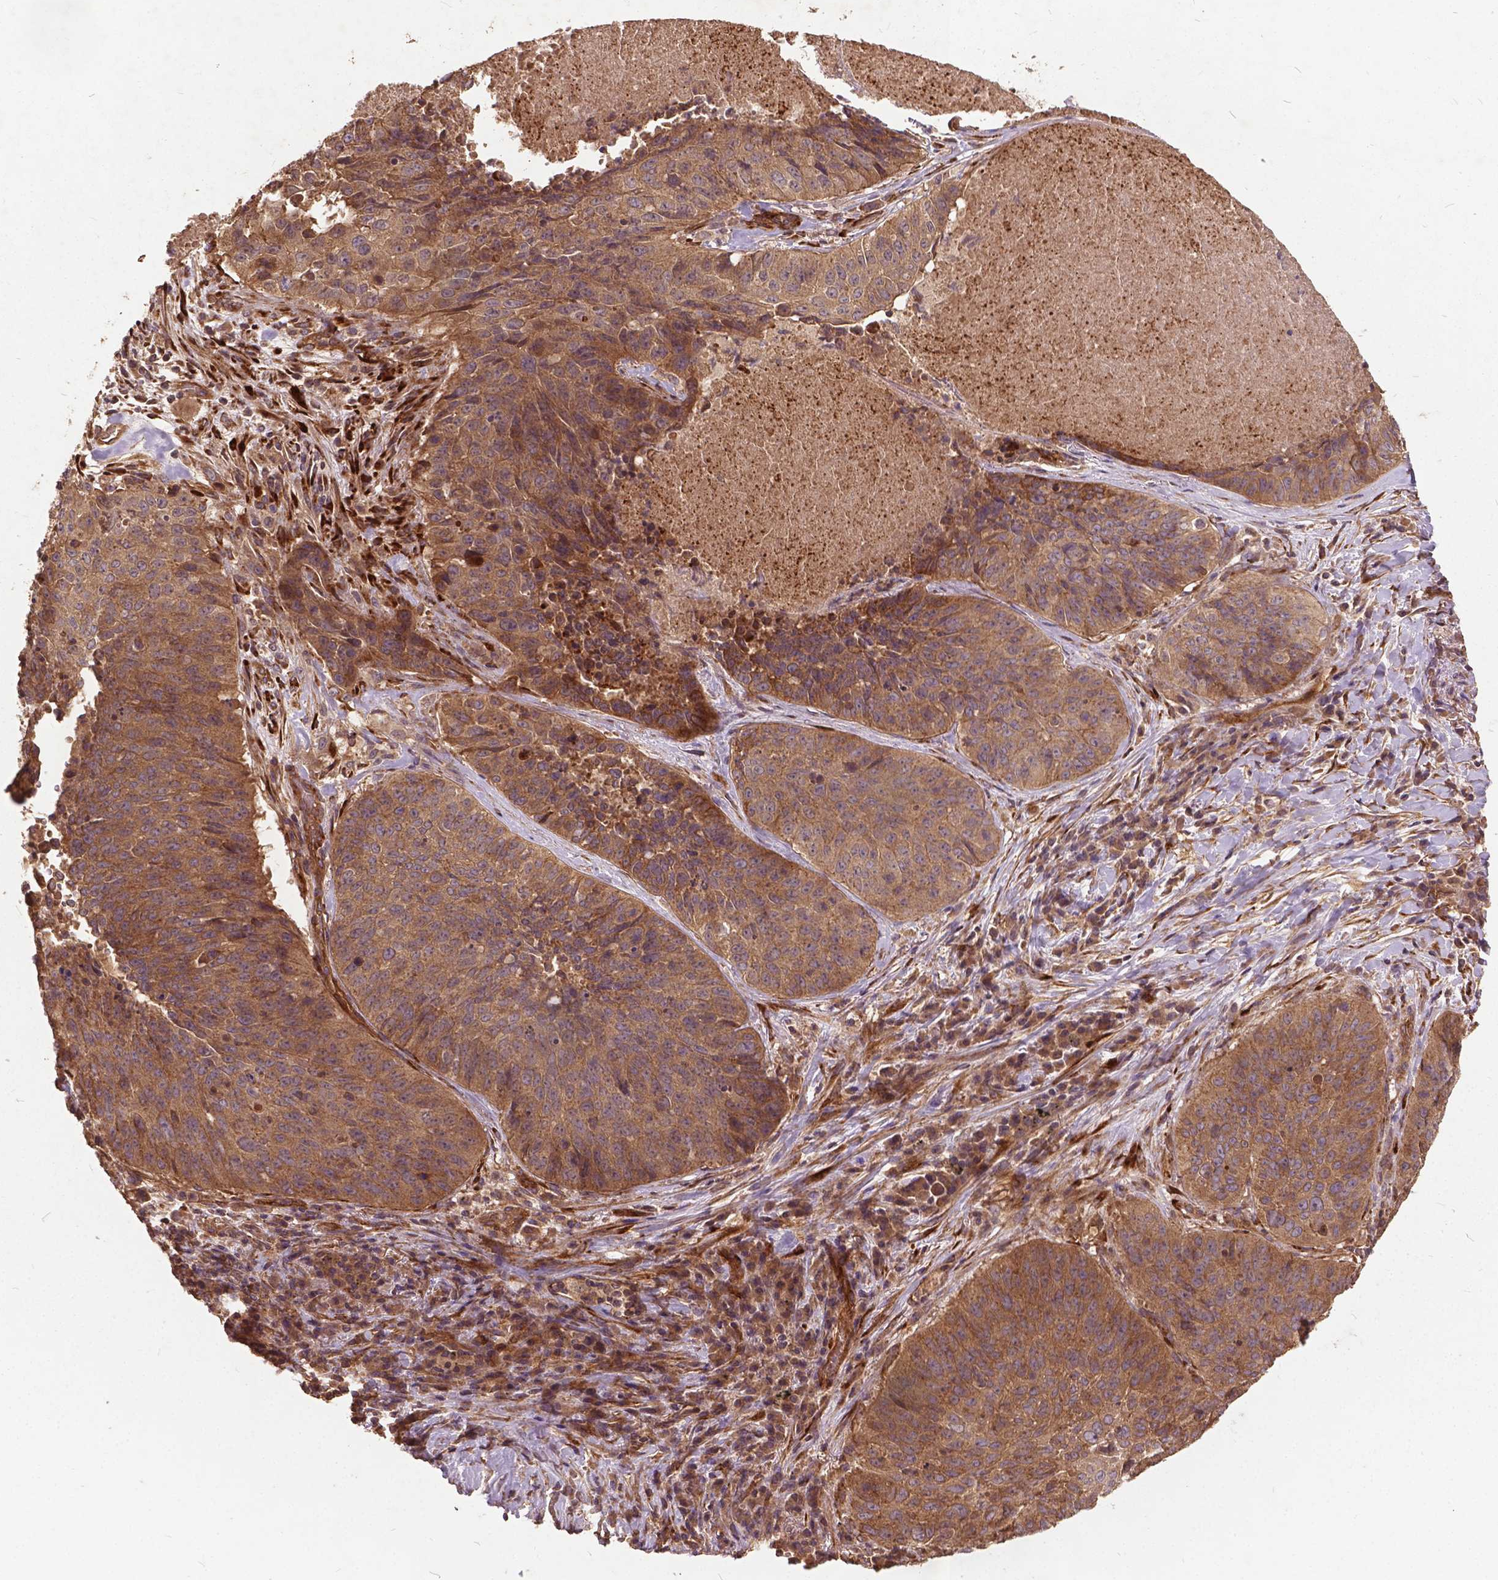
{"staining": {"intensity": "moderate", "quantity": ">75%", "location": "cytoplasmic/membranous"}, "tissue": "lung cancer", "cell_type": "Tumor cells", "image_type": "cancer", "snomed": [{"axis": "morphology", "description": "Normal tissue, NOS"}, {"axis": "morphology", "description": "Squamous cell carcinoma, NOS"}, {"axis": "topography", "description": "Bronchus"}, {"axis": "topography", "description": "Lung"}], "caption": "Protein expression by IHC exhibits moderate cytoplasmic/membranous positivity in approximately >75% of tumor cells in squamous cell carcinoma (lung).", "gene": "UBXN2A", "patient": {"sex": "male", "age": 64}}